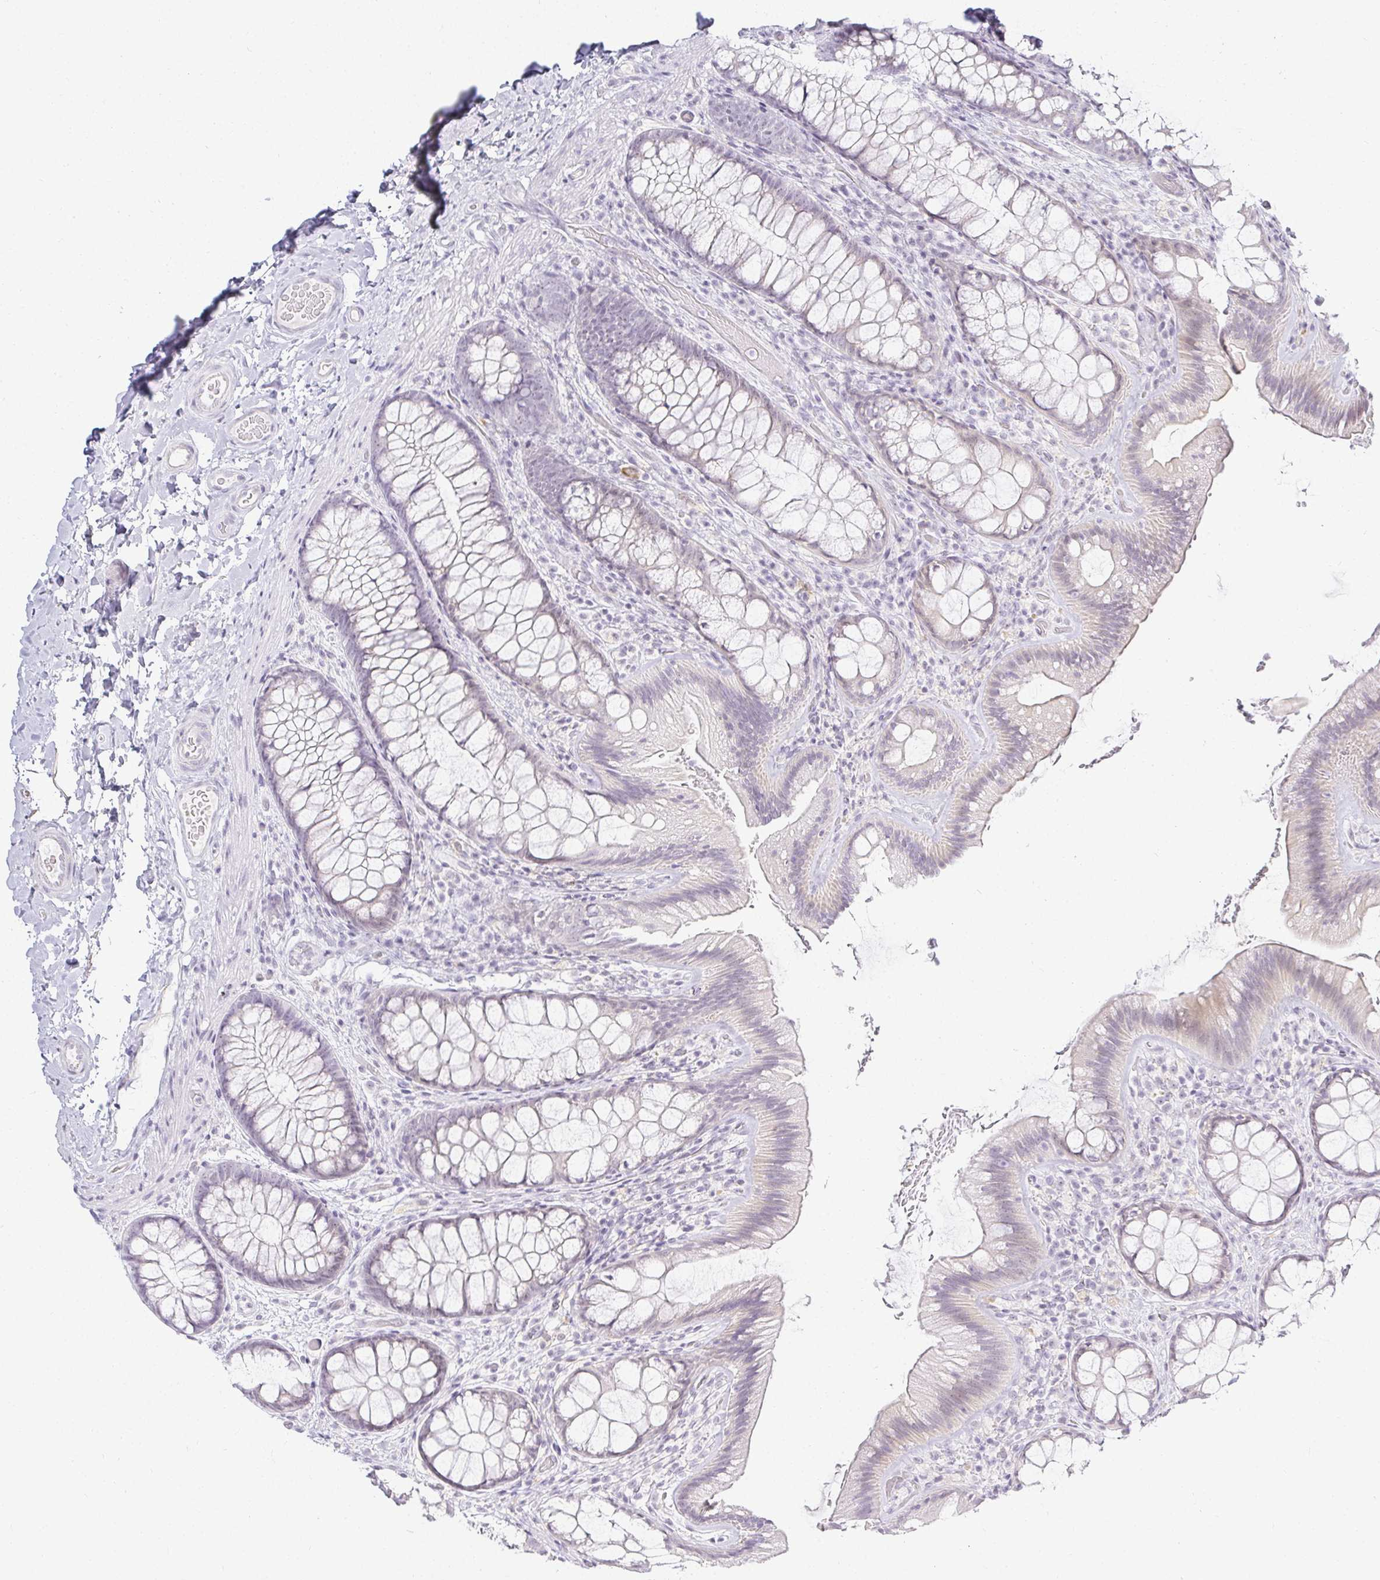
{"staining": {"intensity": "negative", "quantity": "none", "location": "none"}, "tissue": "colon", "cell_type": "Endothelial cells", "image_type": "normal", "snomed": [{"axis": "morphology", "description": "Normal tissue, NOS"}, {"axis": "topography", "description": "Colon"}], "caption": "High magnification brightfield microscopy of unremarkable colon stained with DAB (brown) and counterstained with hematoxylin (blue): endothelial cells show no significant staining. Nuclei are stained in blue.", "gene": "ACAN", "patient": {"sex": "male", "age": 46}}